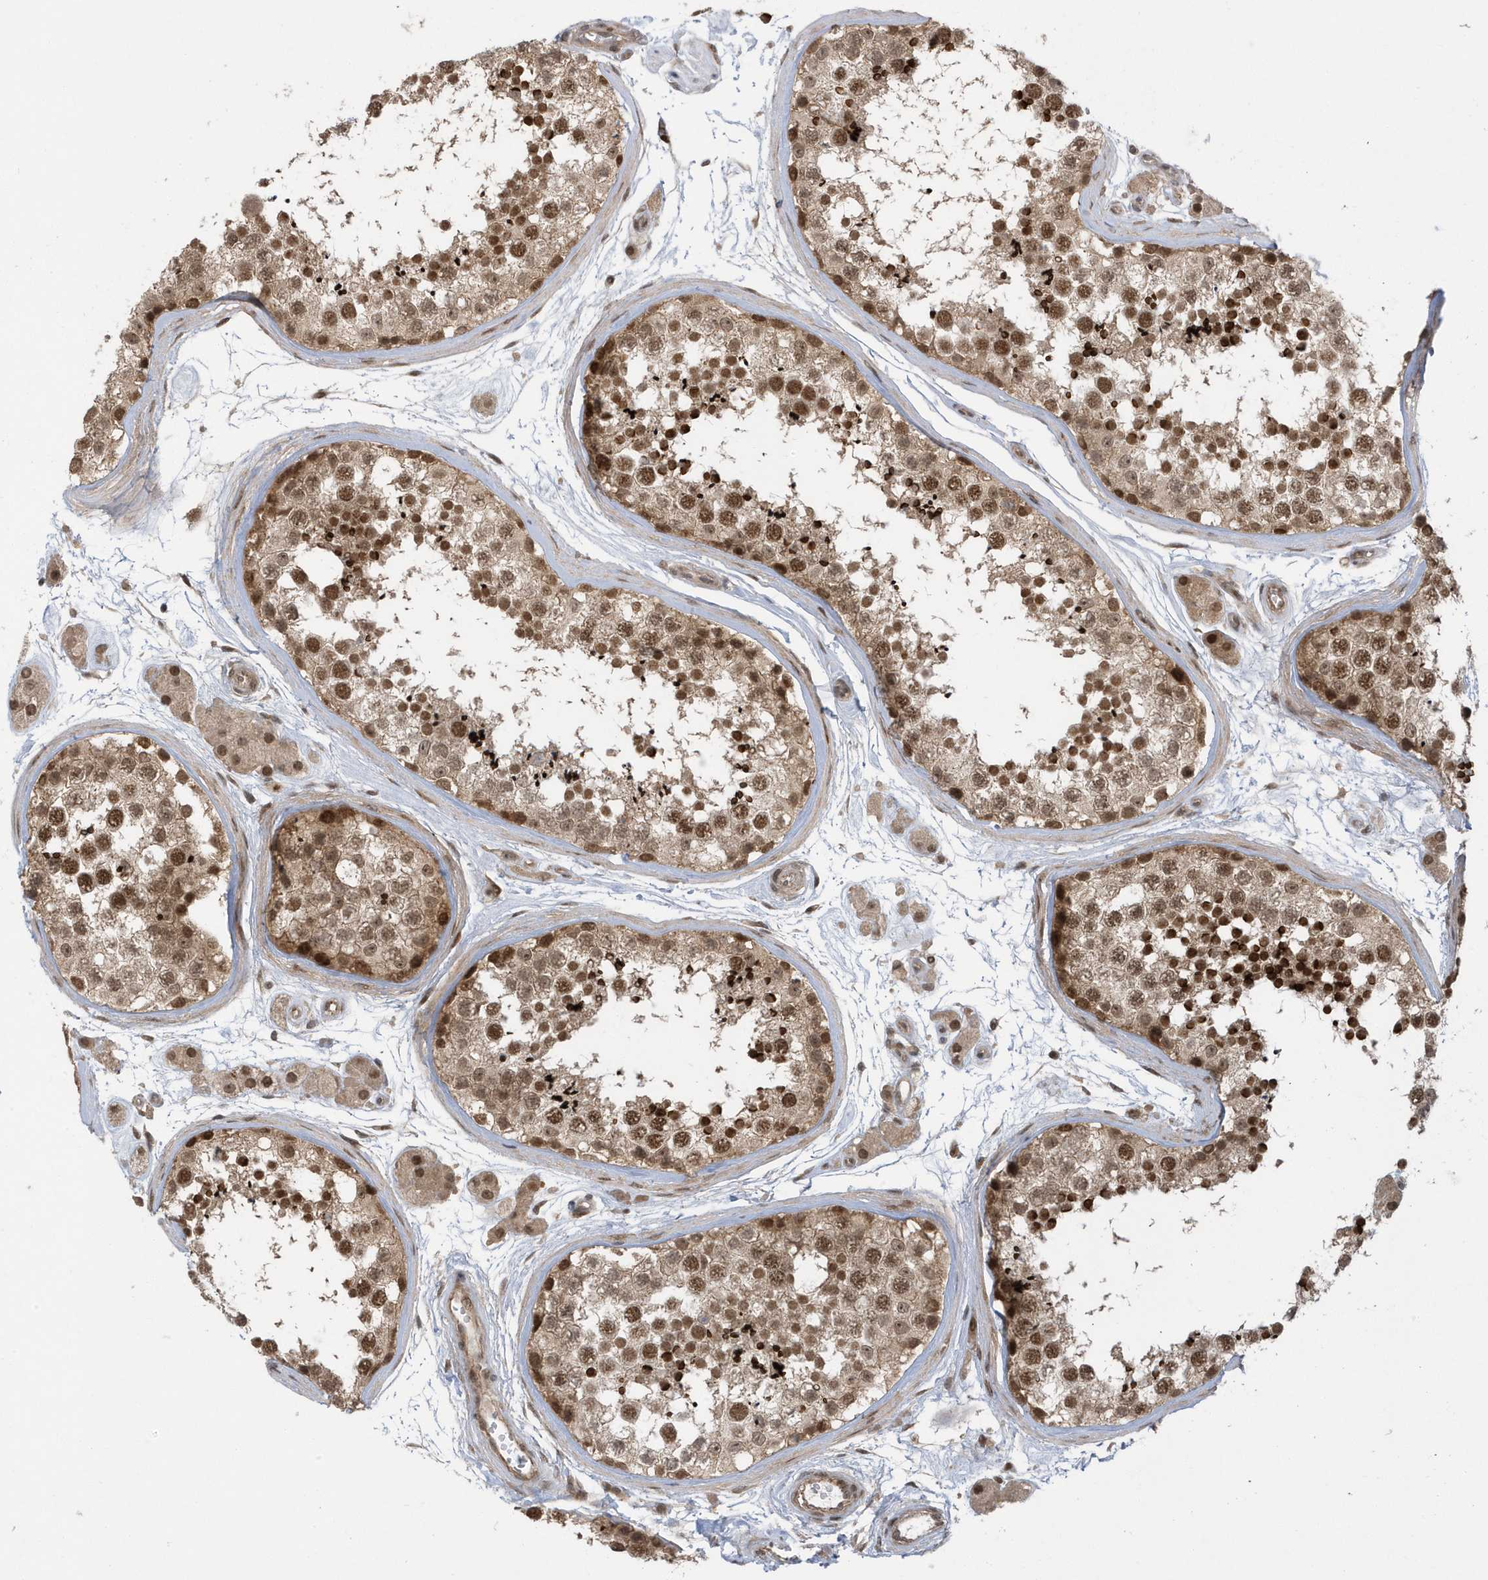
{"staining": {"intensity": "strong", "quantity": ">75%", "location": "cytoplasmic/membranous,nuclear"}, "tissue": "testis", "cell_type": "Cells in seminiferous ducts", "image_type": "normal", "snomed": [{"axis": "morphology", "description": "Normal tissue, NOS"}, {"axis": "topography", "description": "Testis"}], "caption": "About >75% of cells in seminiferous ducts in benign testis exhibit strong cytoplasmic/membranous,nuclear protein staining as visualized by brown immunohistochemical staining.", "gene": "USP53", "patient": {"sex": "male", "age": 56}}